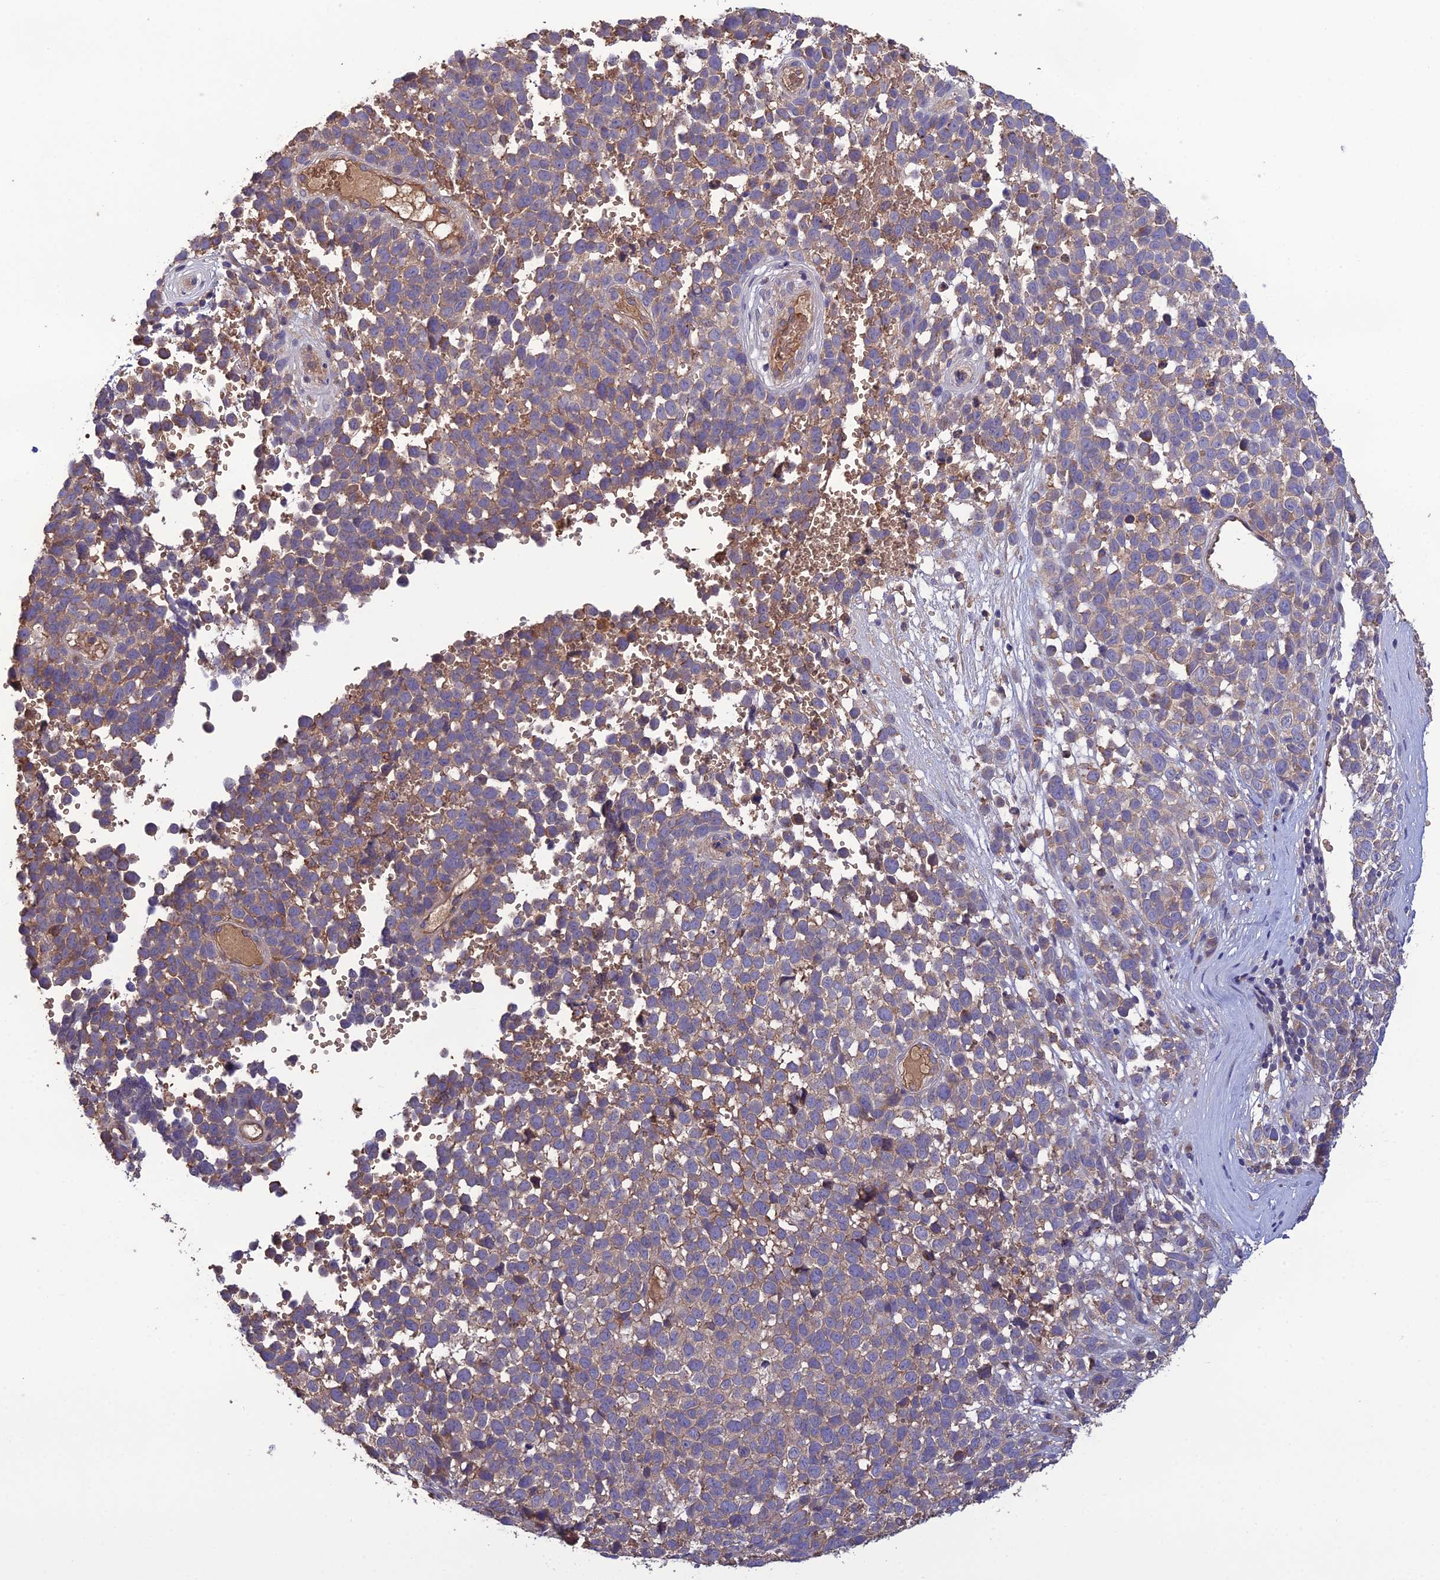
{"staining": {"intensity": "weak", "quantity": "25%-75%", "location": "cytoplasmic/membranous"}, "tissue": "melanoma", "cell_type": "Tumor cells", "image_type": "cancer", "snomed": [{"axis": "morphology", "description": "Malignant melanoma, NOS"}, {"axis": "topography", "description": "Nose, NOS"}], "caption": "An immunohistochemistry (IHC) micrograph of neoplastic tissue is shown. Protein staining in brown highlights weak cytoplasmic/membranous positivity in malignant melanoma within tumor cells.", "gene": "GALR2", "patient": {"sex": "female", "age": 48}}